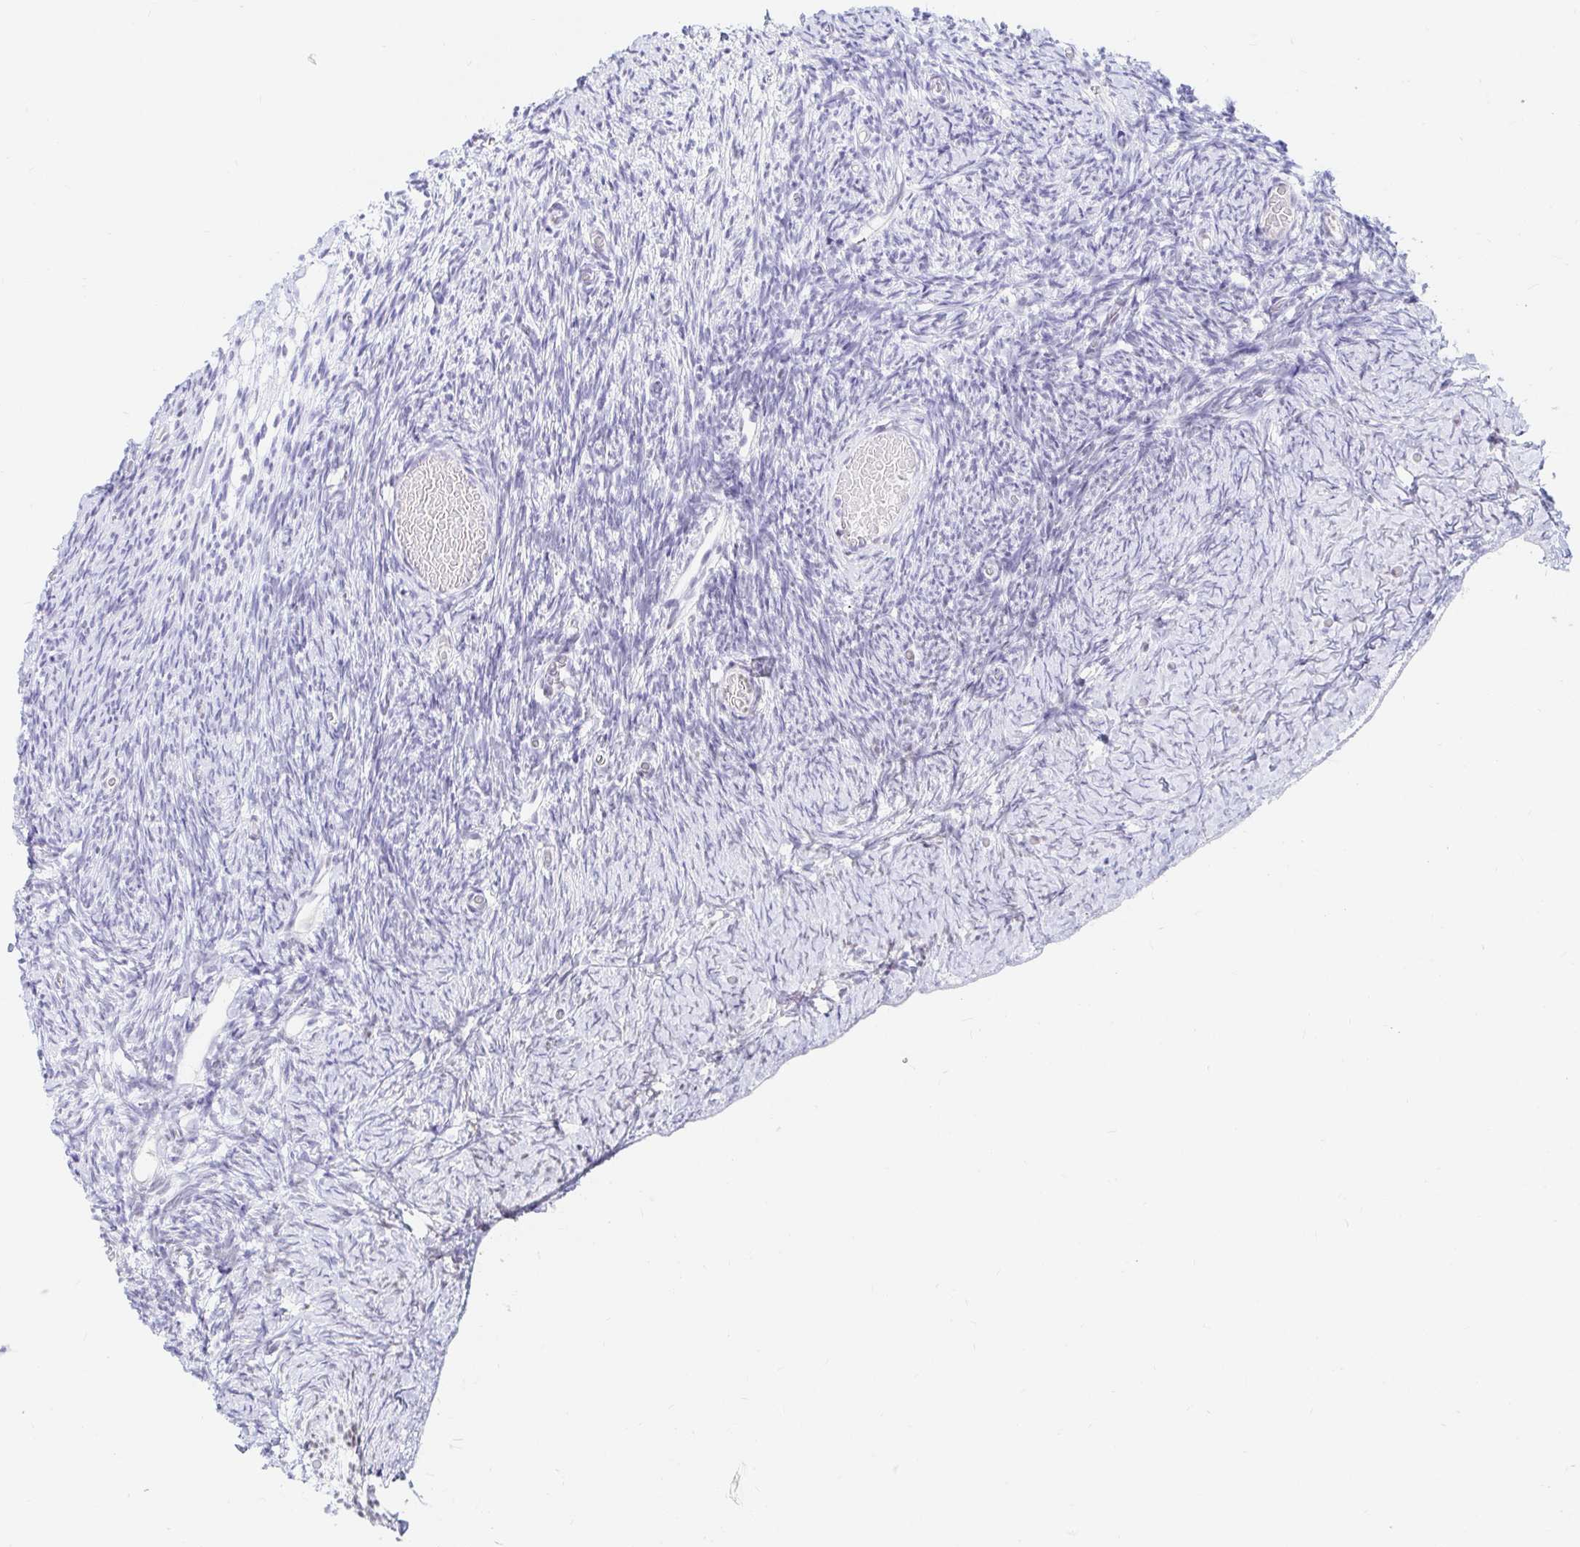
{"staining": {"intensity": "negative", "quantity": "none", "location": "none"}, "tissue": "ovary", "cell_type": "Ovarian stroma cells", "image_type": "normal", "snomed": [{"axis": "morphology", "description": "Normal tissue, NOS"}, {"axis": "topography", "description": "Ovary"}], "caption": "Histopathology image shows no significant protein expression in ovarian stroma cells of unremarkable ovary.", "gene": "OR6T1", "patient": {"sex": "female", "age": 39}}